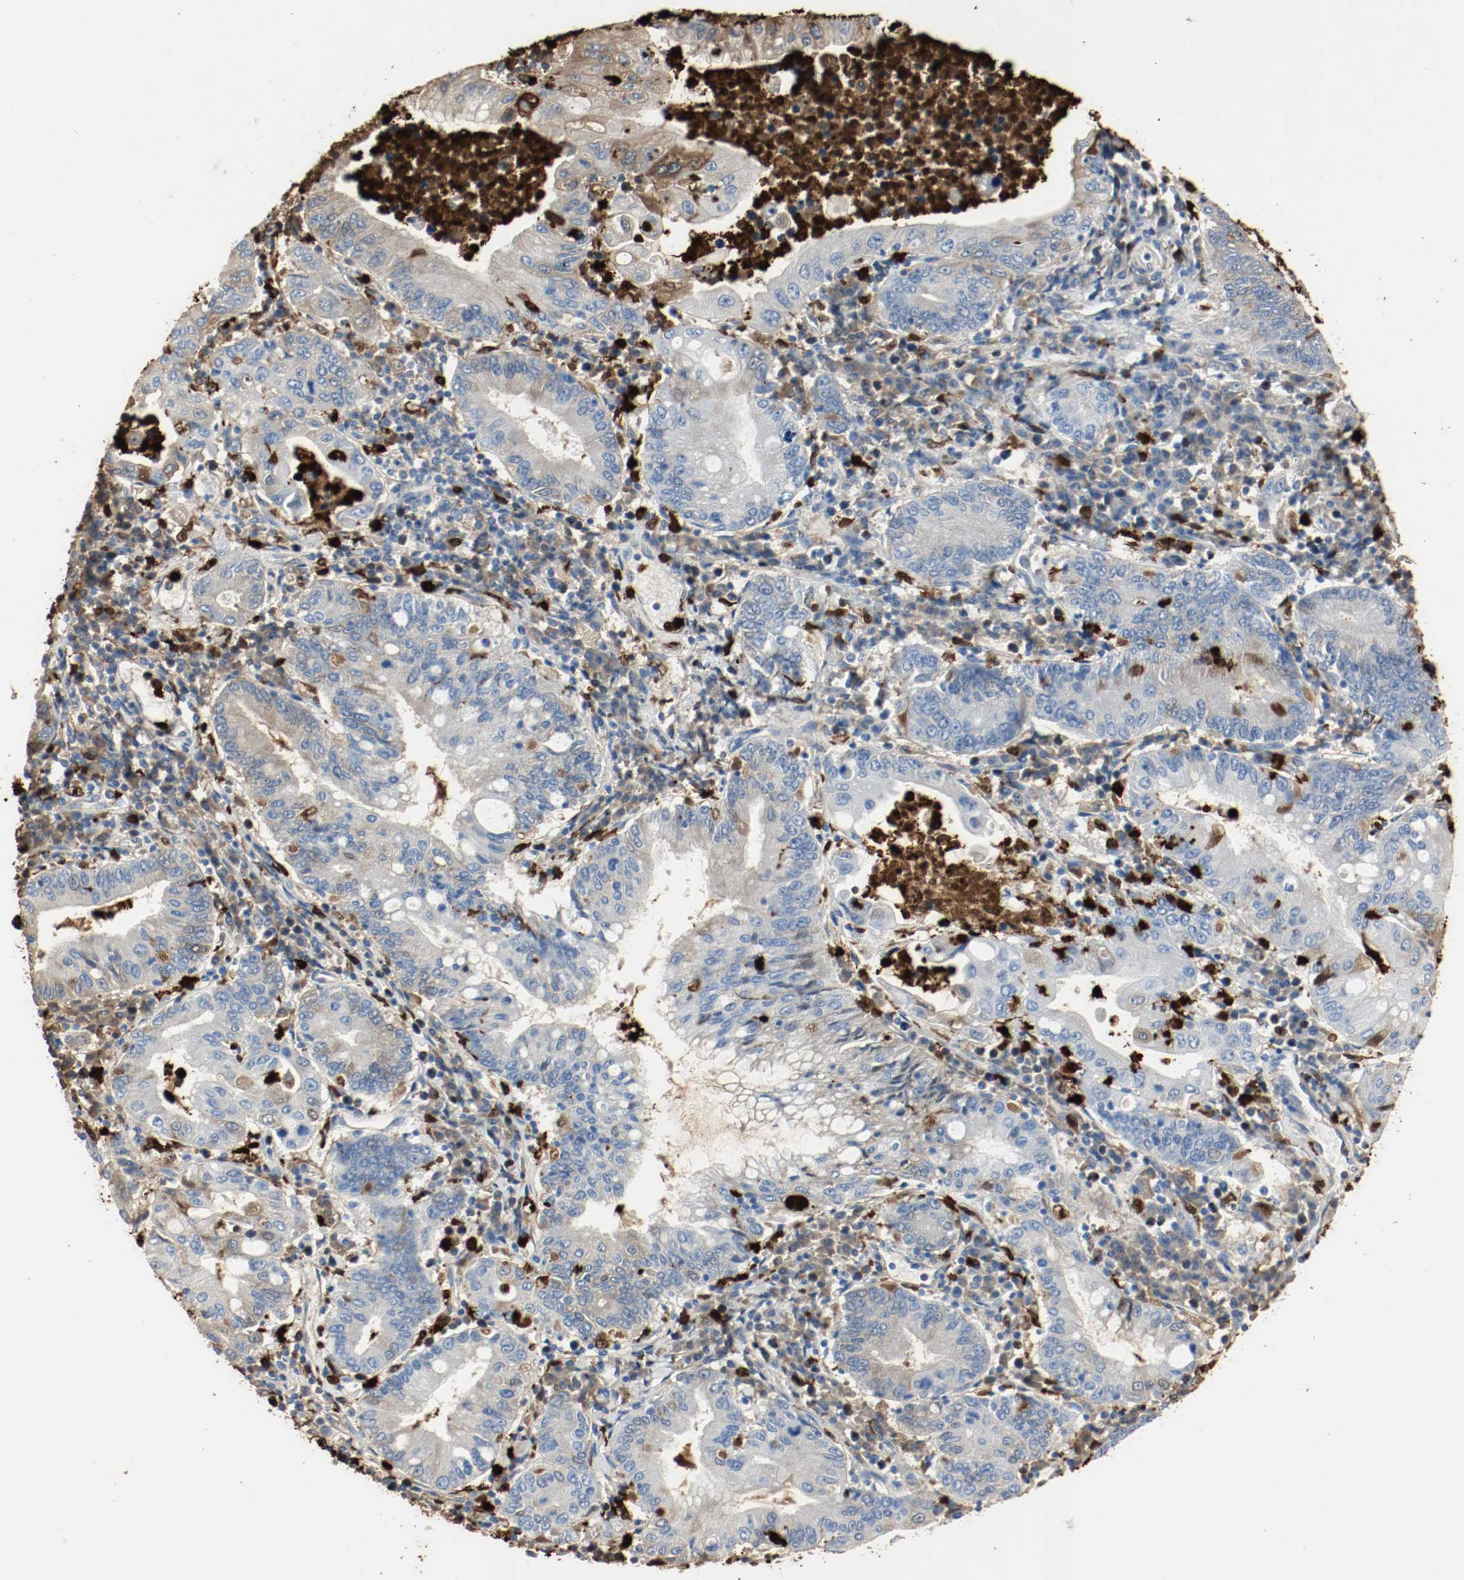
{"staining": {"intensity": "weak", "quantity": "<25%", "location": "cytoplasmic/membranous"}, "tissue": "stomach cancer", "cell_type": "Tumor cells", "image_type": "cancer", "snomed": [{"axis": "morphology", "description": "Normal tissue, NOS"}, {"axis": "morphology", "description": "Adenocarcinoma, NOS"}, {"axis": "topography", "description": "Esophagus"}, {"axis": "topography", "description": "Stomach, upper"}, {"axis": "topography", "description": "Peripheral nerve tissue"}], "caption": "This is an immunohistochemistry (IHC) photomicrograph of stomach cancer. There is no expression in tumor cells.", "gene": "S100A9", "patient": {"sex": "male", "age": 62}}